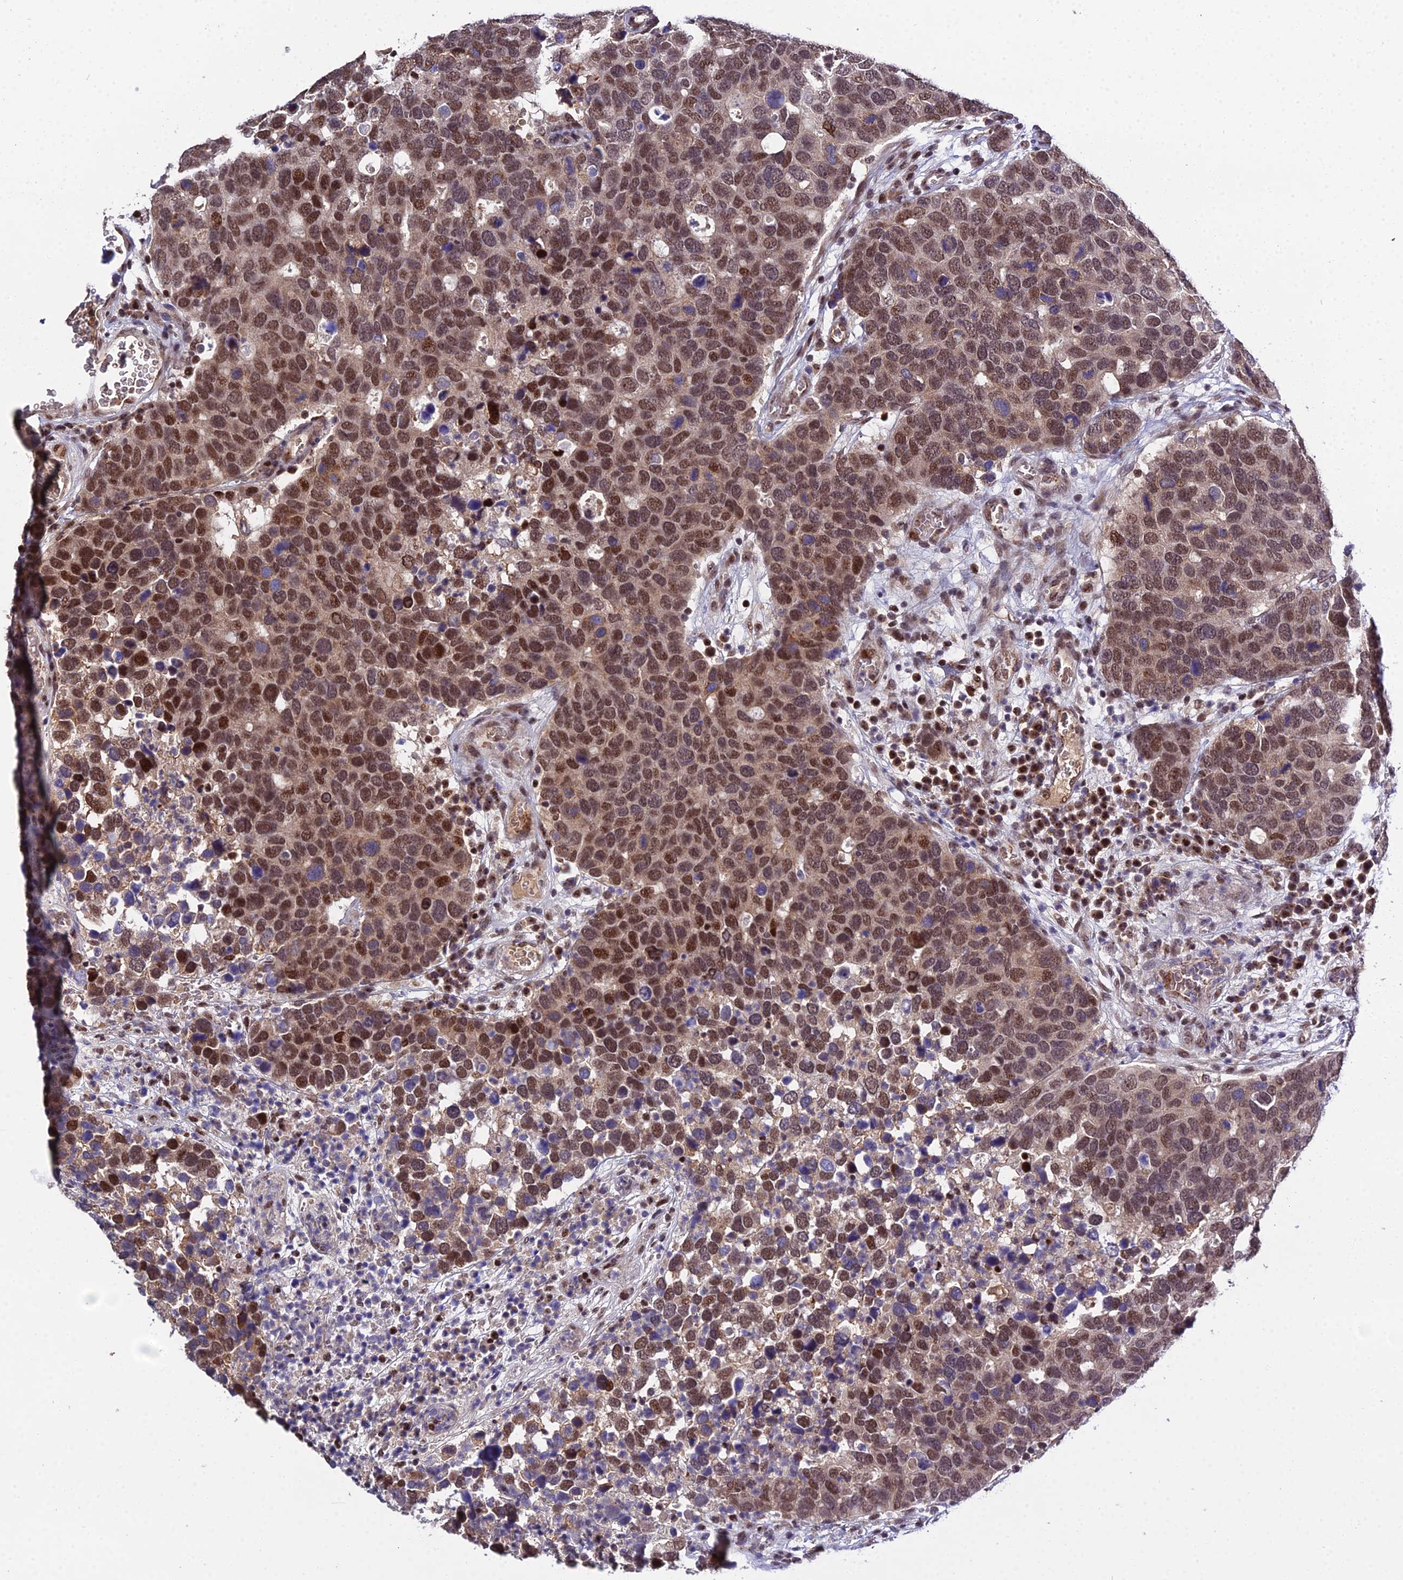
{"staining": {"intensity": "moderate", "quantity": ">75%", "location": "nuclear"}, "tissue": "breast cancer", "cell_type": "Tumor cells", "image_type": "cancer", "snomed": [{"axis": "morphology", "description": "Duct carcinoma"}, {"axis": "topography", "description": "Breast"}], "caption": "Immunohistochemistry of breast cancer exhibits medium levels of moderate nuclear expression in approximately >75% of tumor cells.", "gene": "ARL2", "patient": {"sex": "female", "age": 83}}